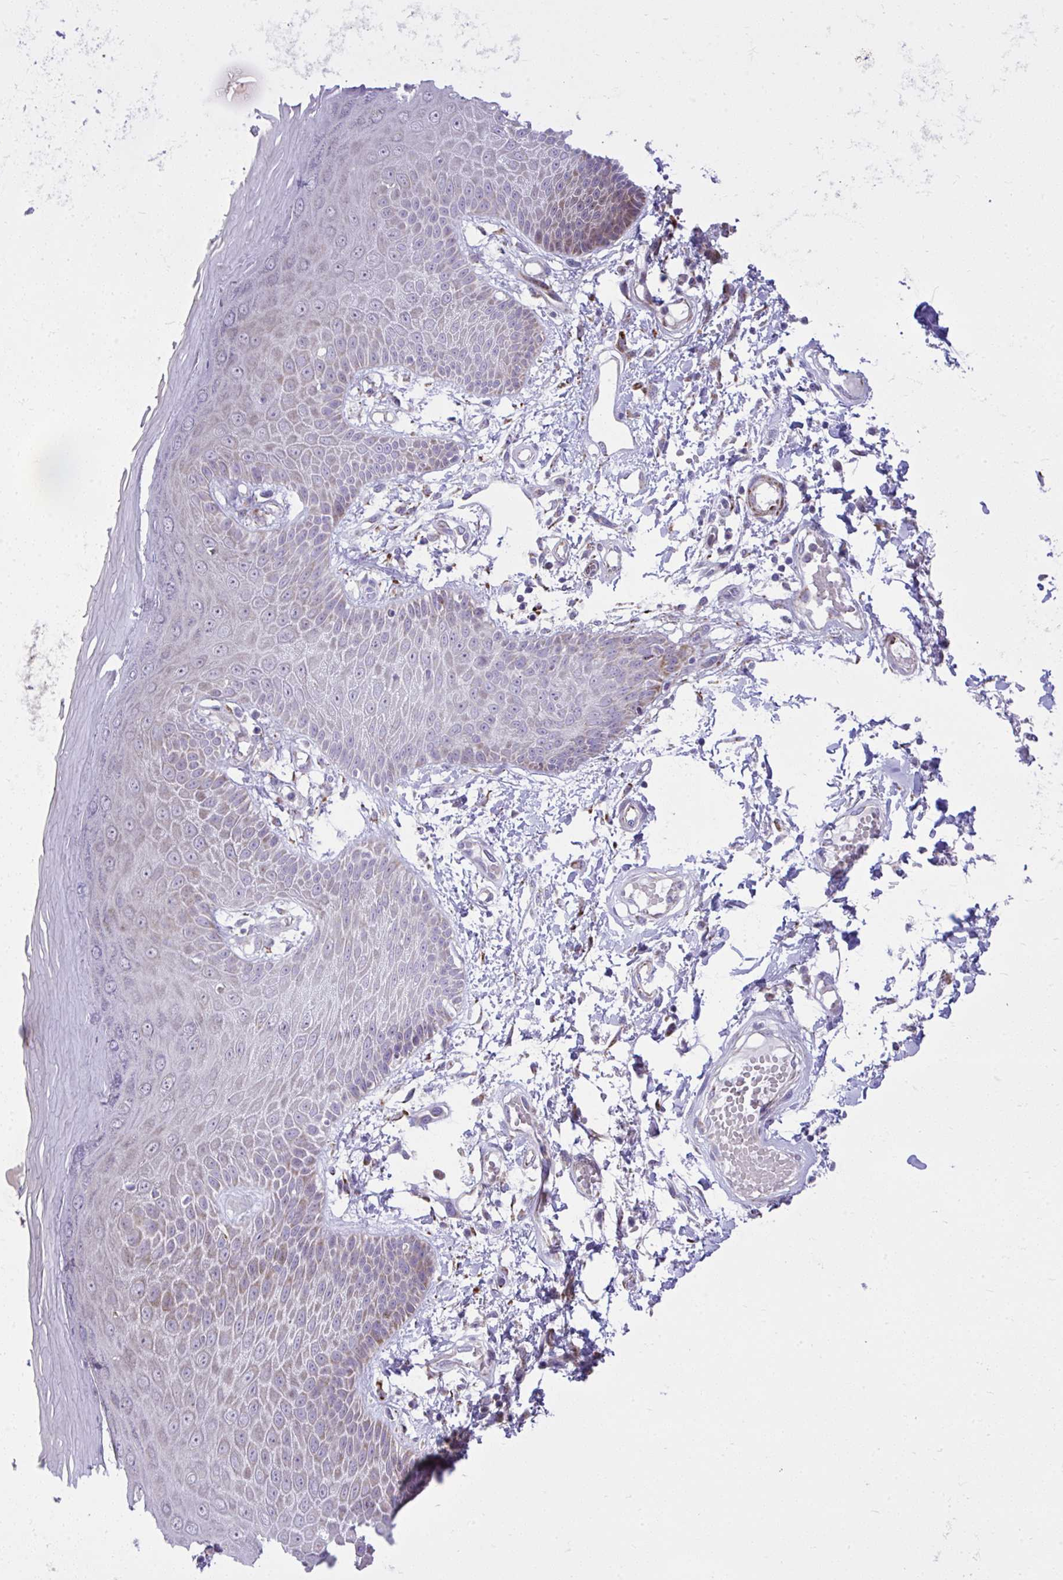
{"staining": {"intensity": "moderate", "quantity": "25%-75%", "location": "cytoplasmic/membranous"}, "tissue": "skin", "cell_type": "Epidermal cells", "image_type": "normal", "snomed": [{"axis": "morphology", "description": "Normal tissue, NOS"}, {"axis": "topography", "description": "Anal"}, {"axis": "topography", "description": "Peripheral nerve tissue"}], "caption": "Moderate cytoplasmic/membranous expression is present in approximately 25%-75% of epidermal cells in unremarkable skin.", "gene": "GPRIN3", "patient": {"sex": "male", "age": 78}}